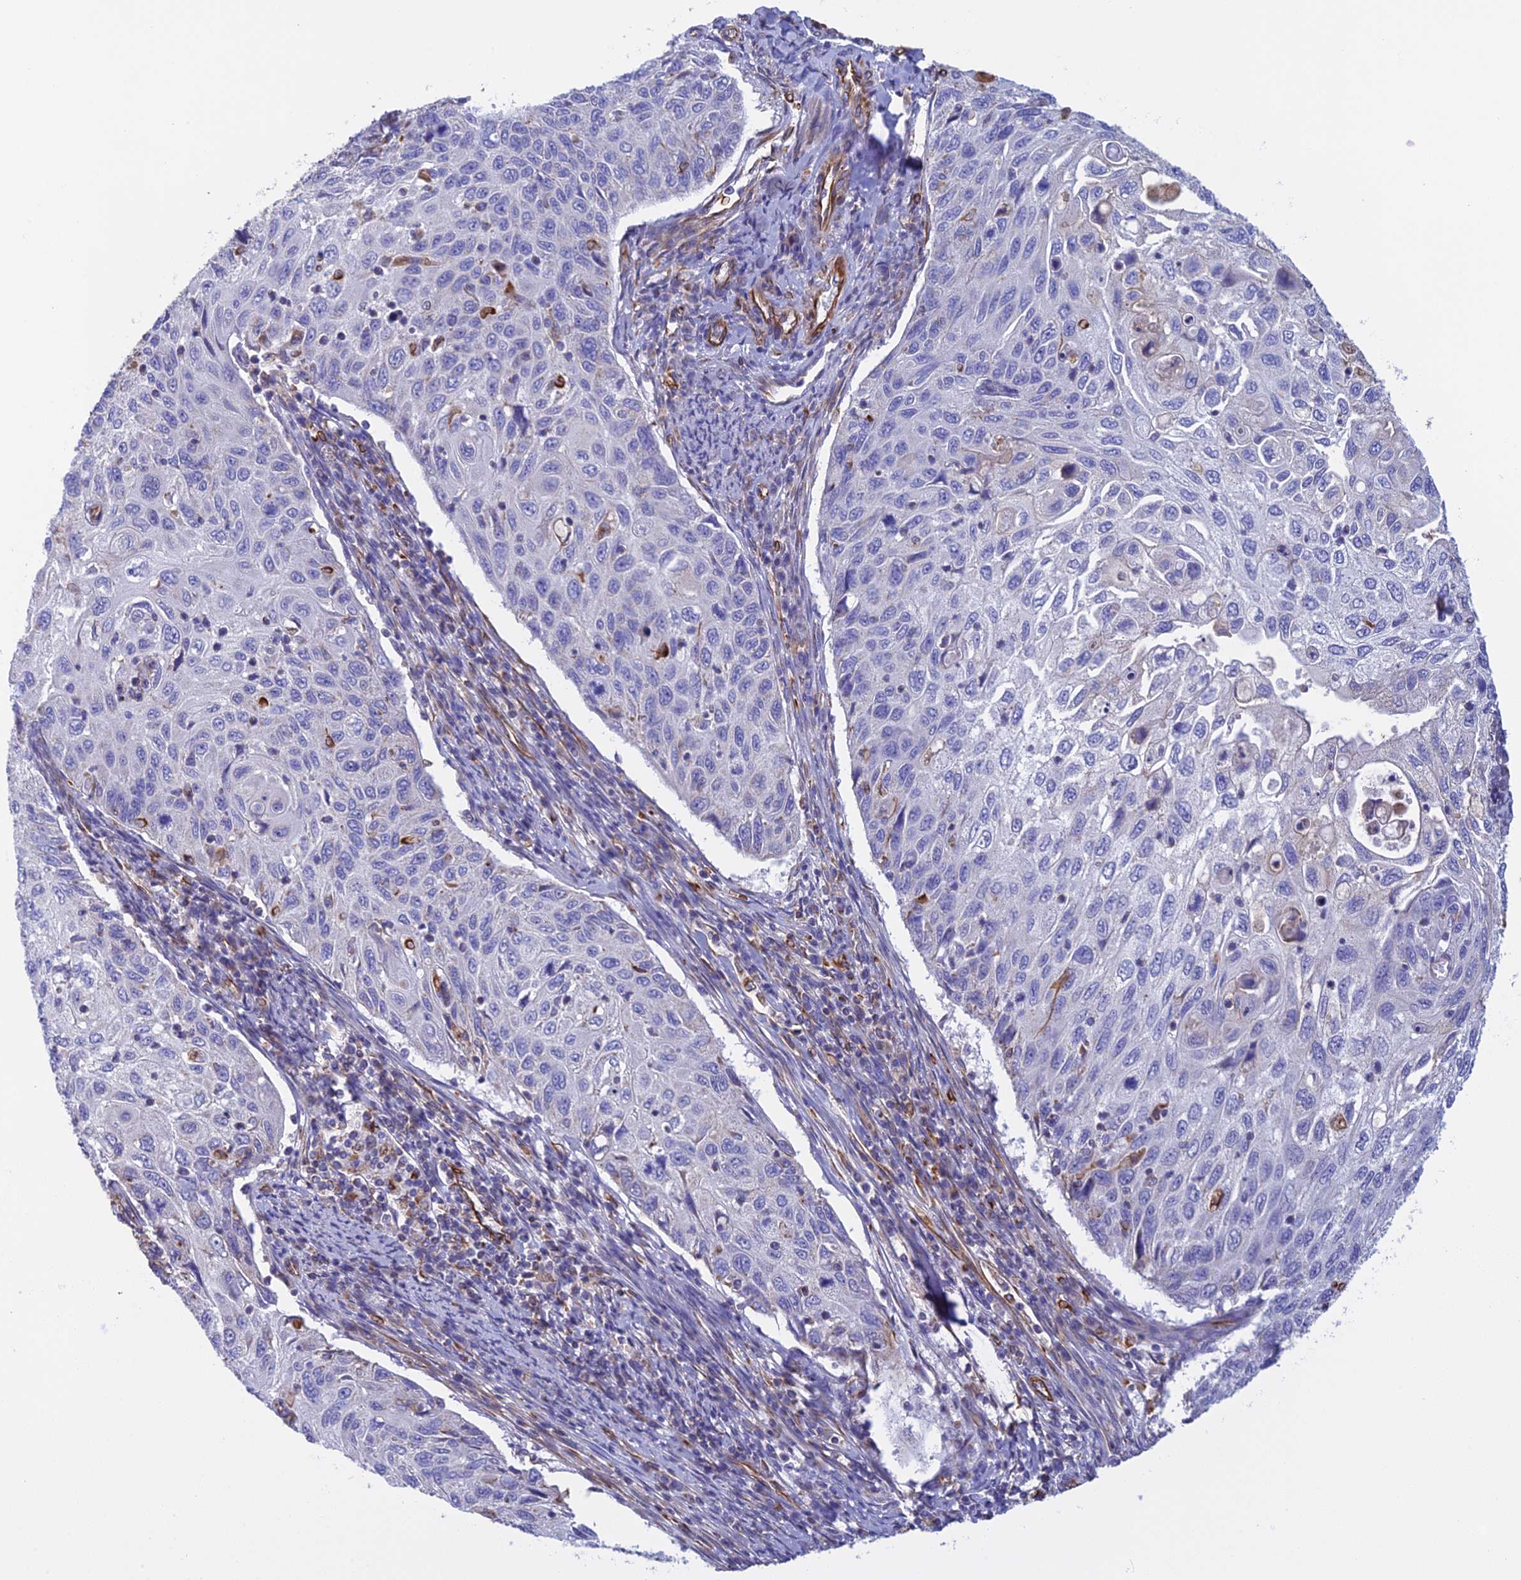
{"staining": {"intensity": "negative", "quantity": "none", "location": "none"}, "tissue": "cervical cancer", "cell_type": "Tumor cells", "image_type": "cancer", "snomed": [{"axis": "morphology", "description": "Squamous cell carcinoma, NOS"}, {"axis": "topography", "description": "Cervix"}], "caption": "Squamous cell carcinoma (cervical) was stained to show a protein in brown. There is no significant staining in tumor cells.", "gene": "FBXL20", "patient": {"sex": "female", "age": 70}}